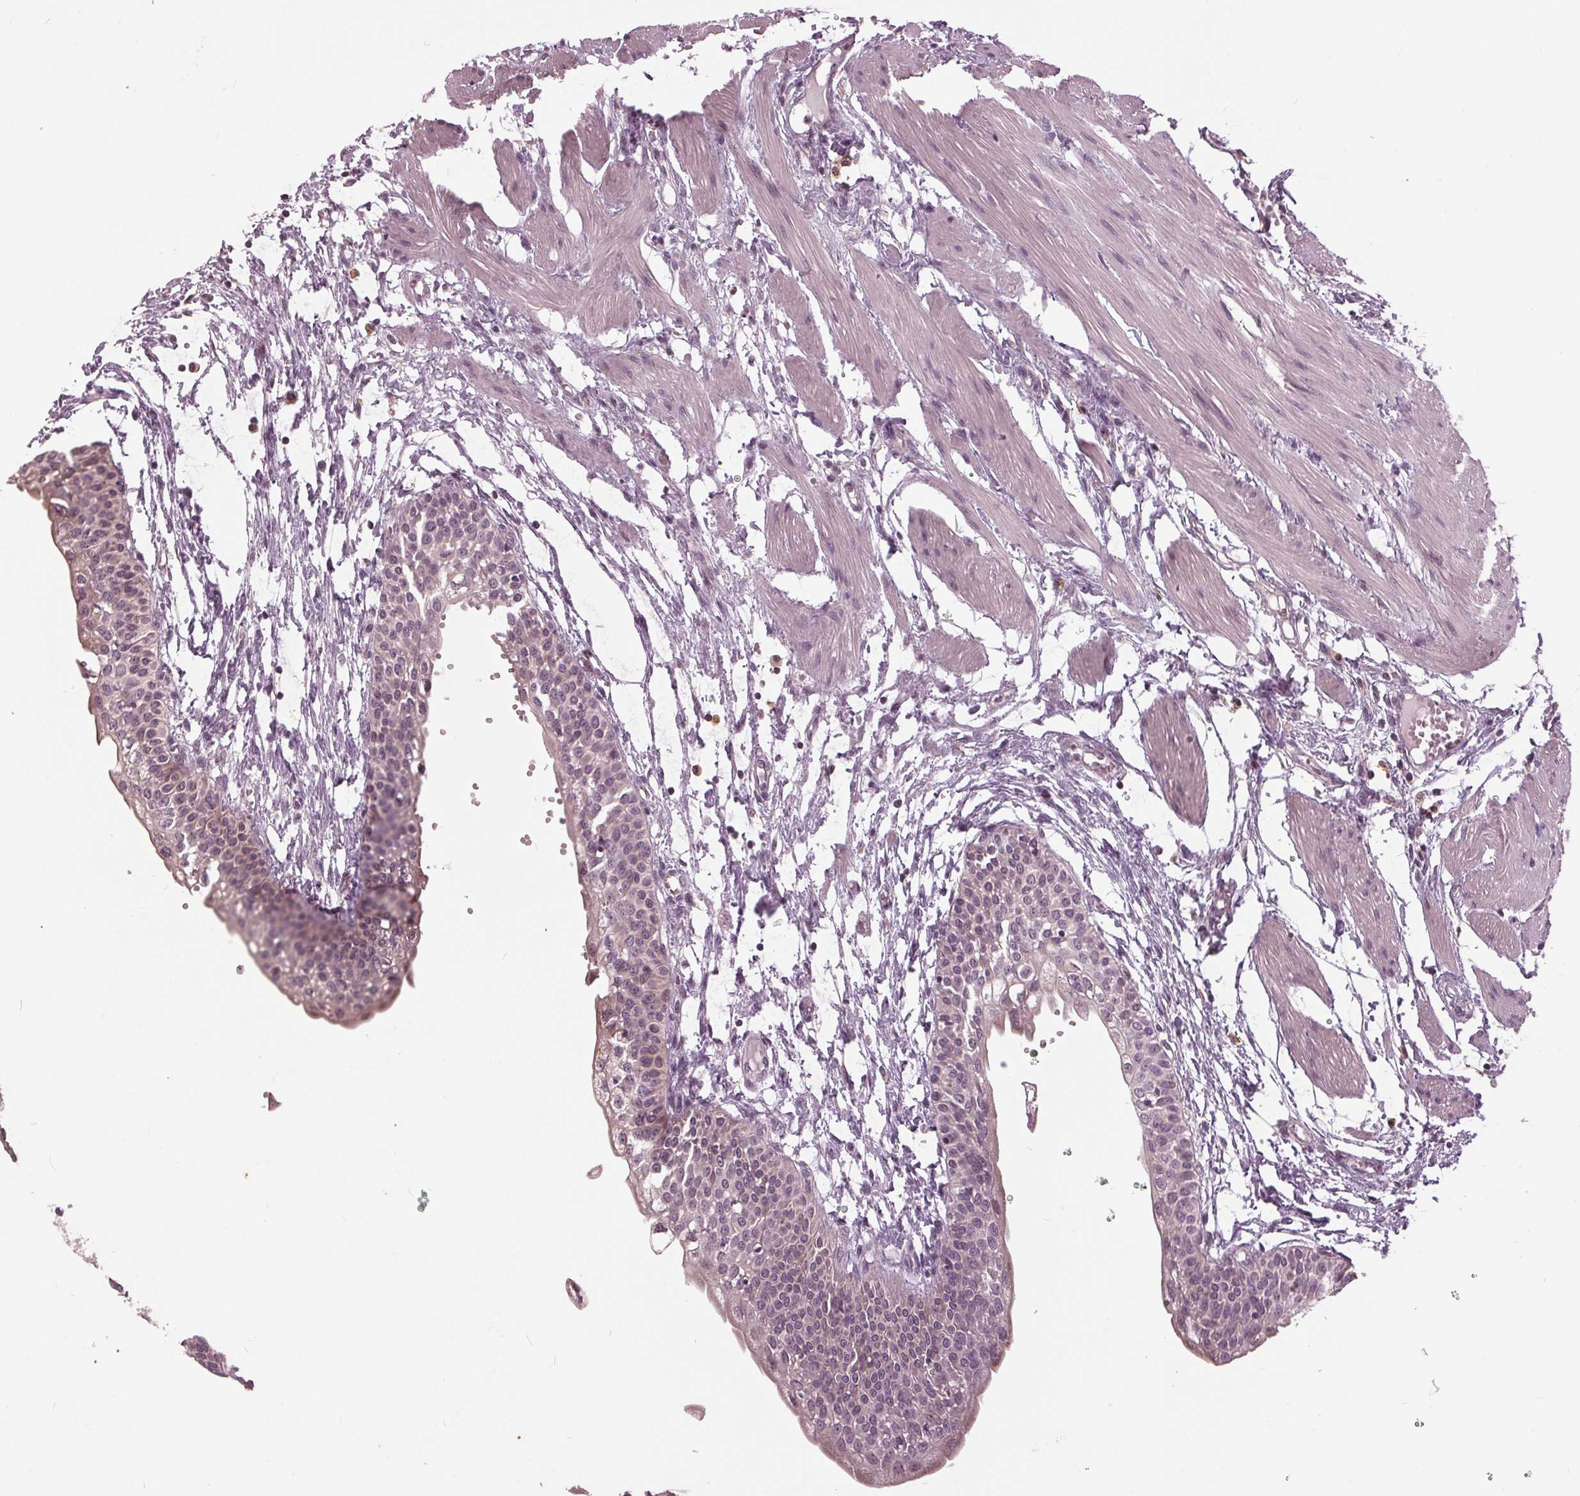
{"staining": {"intensity": "weak", "quantity": "<25%", "location": "cytoplasmic/membranous"}, "tissue": "urinary bladder", "cell_type": "Urothelial cells", "image_type": "normal", "snomed": [{"axis": "morphology", "description": "Normal tissue, NOS"}, {"axis": "topography", "description": "Urinary bladder"}, {"axis": "topography", "description": "Peripheral nerve tissue"}], "caption": "A high-resolution image shows IHC staining of unremarkable urinary bladder, which reveals no significant expression in urothelial cells.", "gene": "SIGLEC6", "patient": {"sex": "male", "age": 55}}